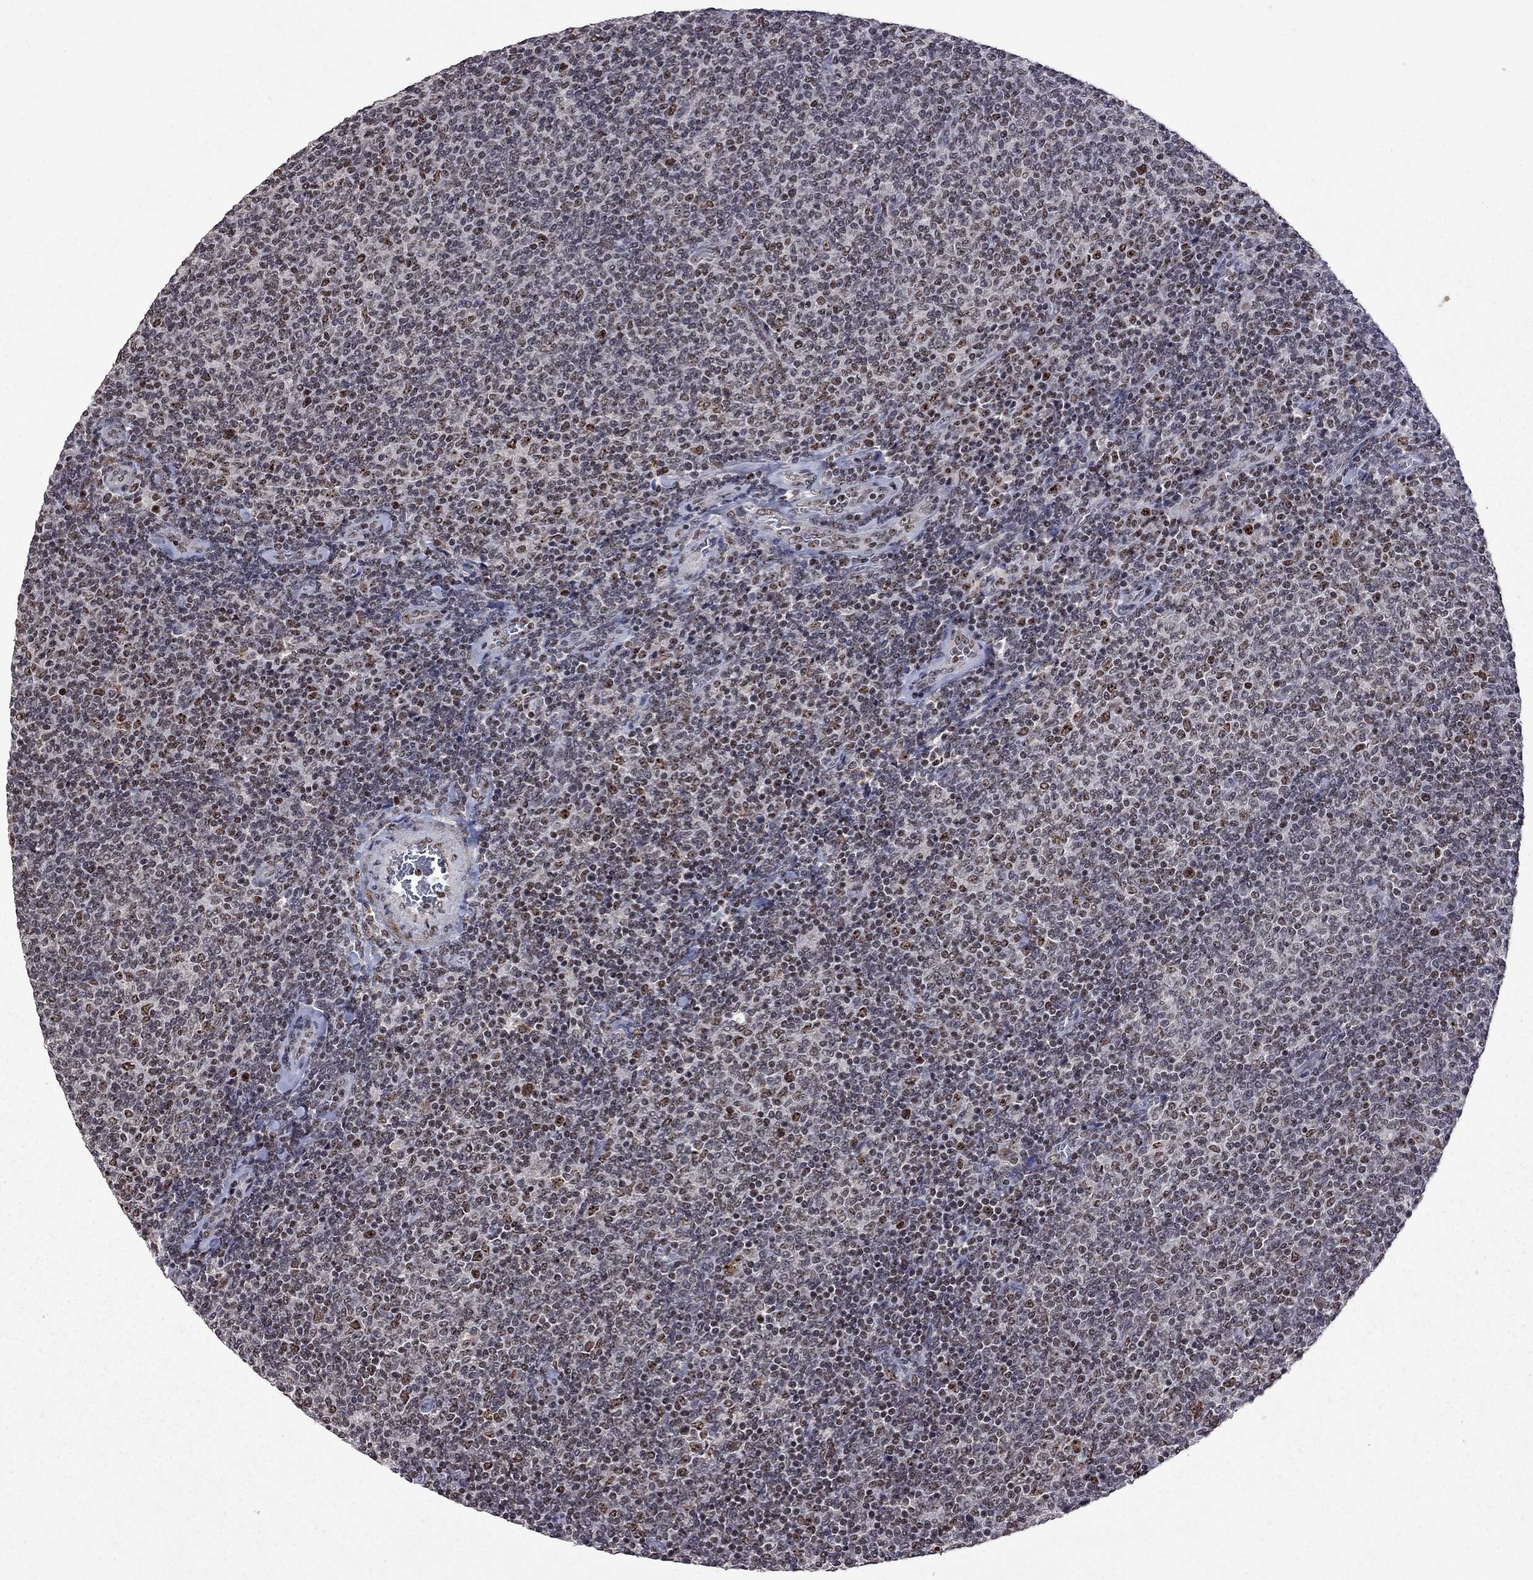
{"staining": {"intensity": "moderate", "quantity": "<25%", "location": "nuclear"}, "tissue": "lymphoma", "cell_type": "Tumor cells", "image_type": "cancer", "snomed": [{"axis": "morphology", "description": "Malignant lymphoma, non-Hodgkin's type, Low grade"}, {"axis": "topography", "description": "Lymph node"}], "caption": "A histopathology image of human malignant lymphoma, non-Hodgkin's type (low-grade) stained for a protein shows moderate nuclear brown staining in tumor cells.", "gene": "SPOUT1", "patient": {"sex": "male", "age": 52}}